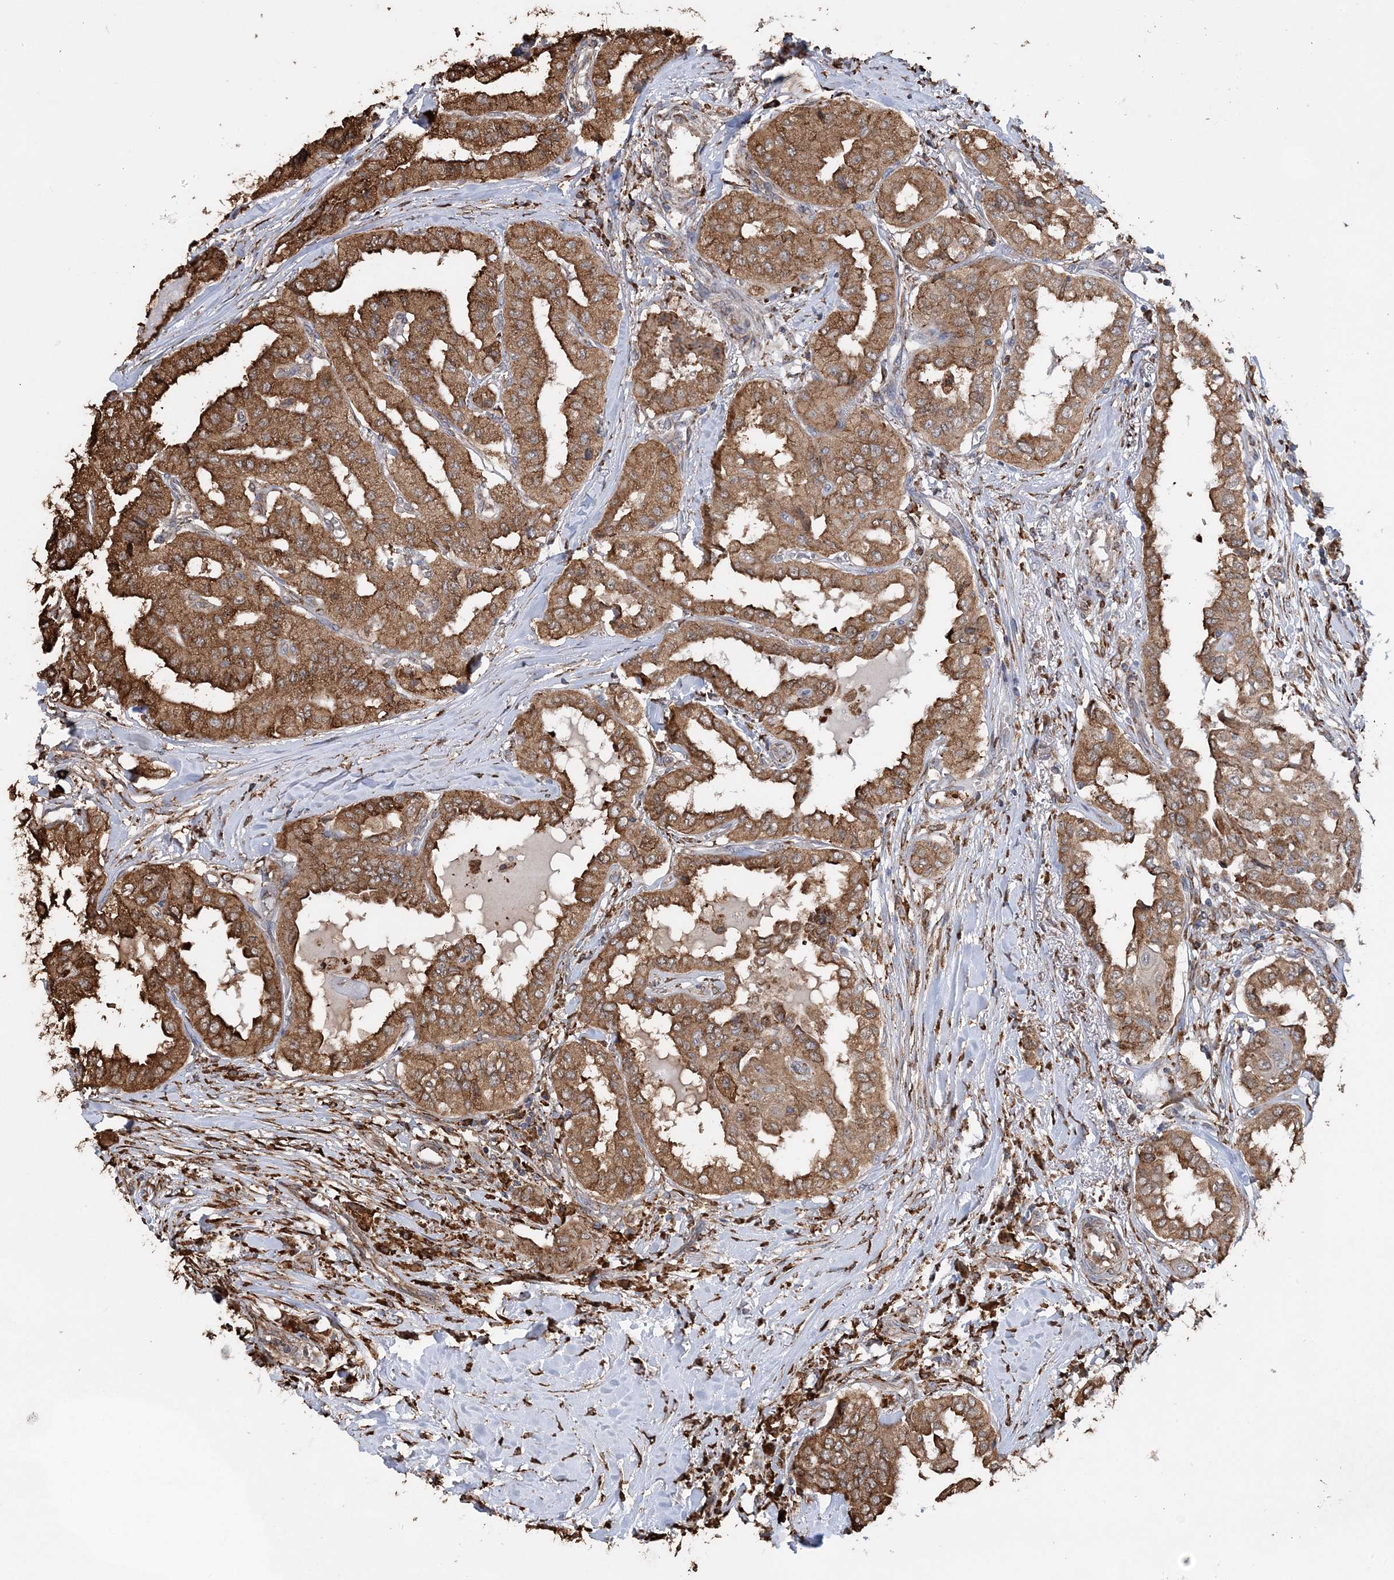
{"staining": {"intensity": "moderate", "quantity": ">75%", "location": "cytoplasmic/membranous"}, "tissue": "thyroid cancer", "cell_type": "Tumor cells", "image_type": "cancer", "snomed": [{"axis": "morphology", "description": "Papillary adenocarcinoma, NOS"}, {"axis": "topography", "description": "Thyroid gland"}], "caption": "Tumor cells show medium levels of moderate cytoplasmic/membranous expression in about >75% of cells in human thyroid cancer (papillary adenocarcinoma). (Stains: DAB in brown, nuclei in blue, Microscopy: brightfield microscopy at high magnification).", "gene": "WDR12", "patient": {"sex": "female", "age": 59}}